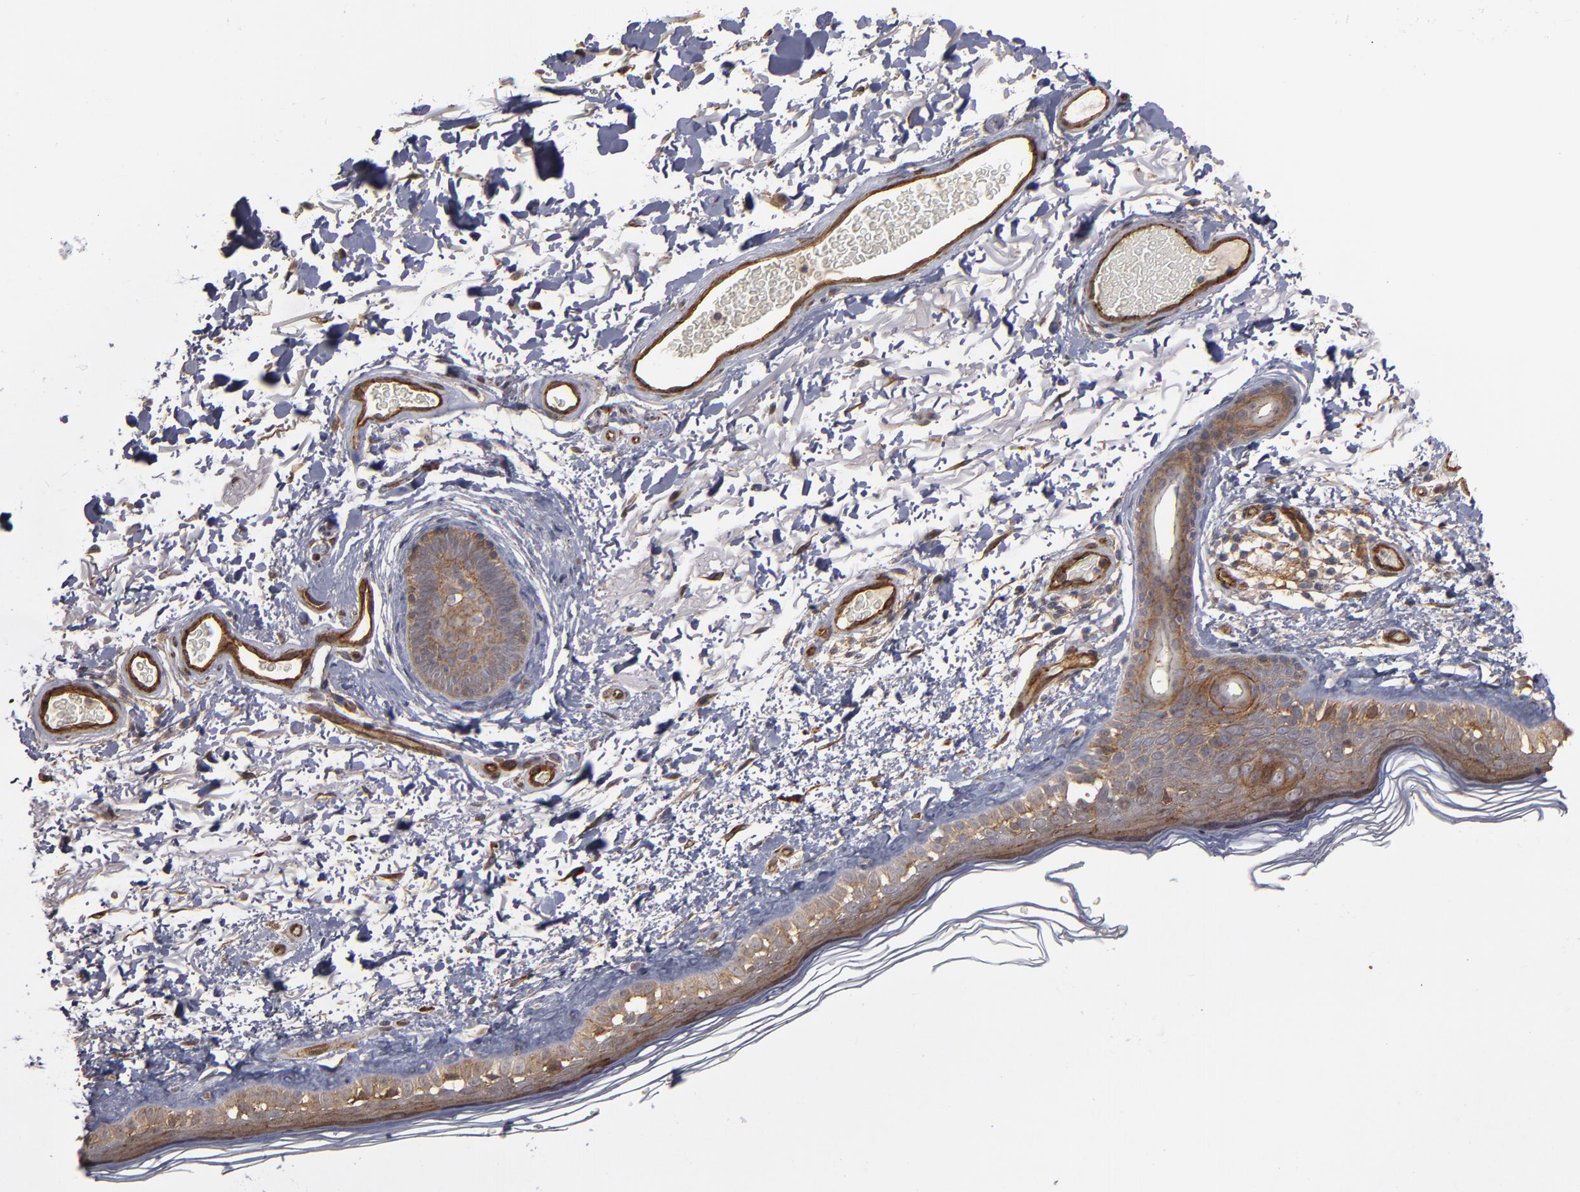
{"staining": {"intensity": "moderate", "quantity": ">75%", "location": "cytoplasmic/membranous"}, "tissue": "skin", "cell_type": "Fibroblasts", "image_type": "normal", "snomed": [{"axis": "morphology", "description": "Normal tissue, NOS"}, {"axis": "topography", "description": "Skin"}], "caption": "Immunohistochemistry of normal human skin shows medium levels of moderate cytoplasmic/membranous staining in about >75% of fibroblasts. (brown staining indicates protein expression, while blue staining denotes nuclei).", "gene": "TJP1", "patient": {"sex": "male", "age": 63}}